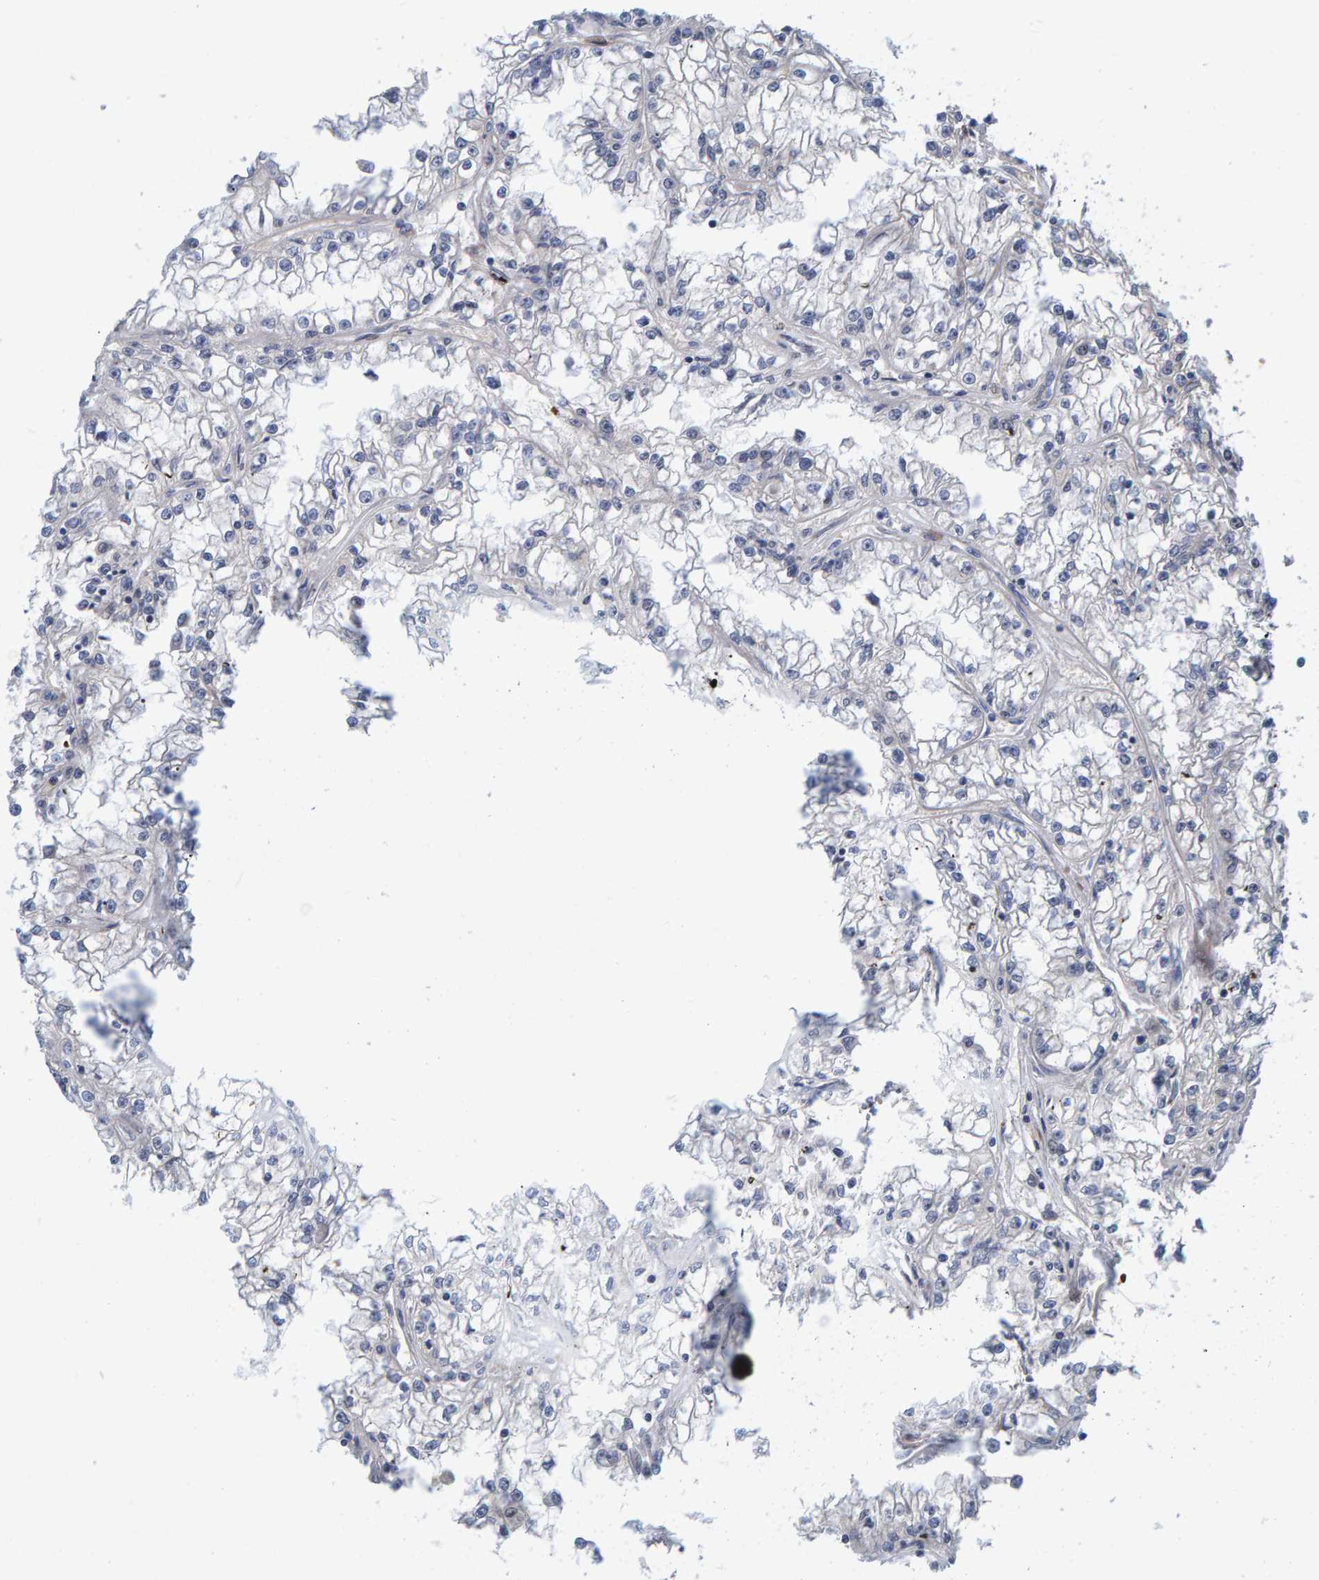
{"staining": {"intensity": "negative", "quantity": "none", "location": "none"}, "tissue": "renal cancer", "cell_type": "Tumor cells", "image_type": "cancer", "snomed": [{"axis": "morphology", "description": "Adenocarcinoma, NOS"}, {"axis": "topography", "description": "Kidney"}], "caption": "Histopathology image shows no protein expression in tumor cells of renal cancer tissue.", "gene": "MFSD6L", "patient": {"sex": "male", "age": 56}}